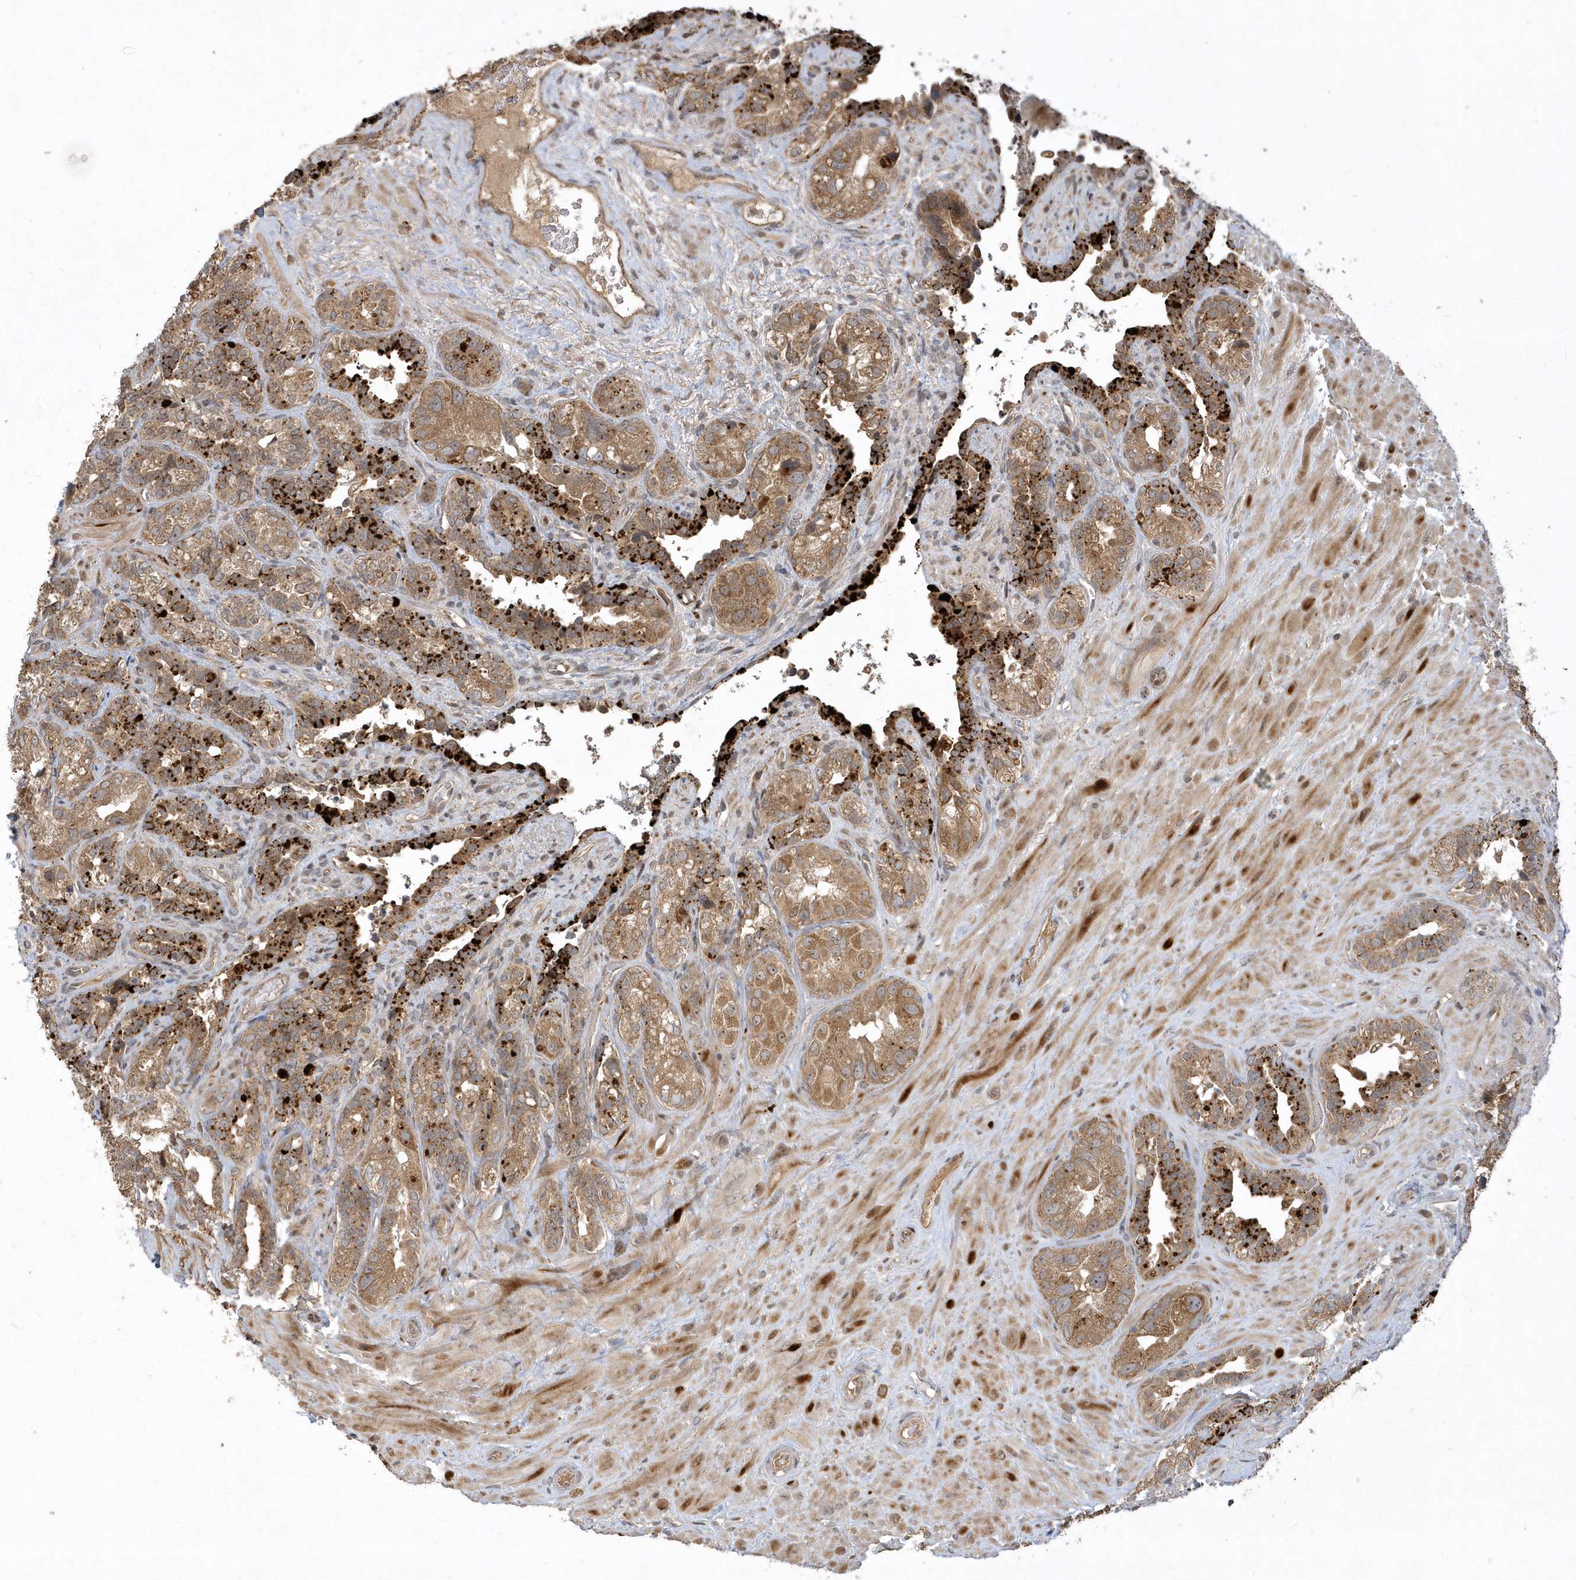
{"staining": {"intensity": "moderate", "quantity": ">75%", "location": "cytoplasmic/membranous"}, "tissue": "seminal vesicle", "cell_type": "Glandular cells", "image_type": "normal", "snomed": [{"axis": "morphology", "description": "Normal tissue, NOS"}, {"axis": "topography", "description": "Seminal veicle"}, {"axis": "topography", "description": "Peripheral nerve tissue"}], "caption": "Immunohistochemical staining of normal seminal vesicle displays >75% levels of moderate cytoplasmic/membranous protein expression in approximately >75% of glandular cells. (Stains: DAB in brown, nuclei in blue, Microscopy: brightfield microscopy at high magnification).", "gene": "TRAIP", "patient": {"sex": "male", "age": 67}}